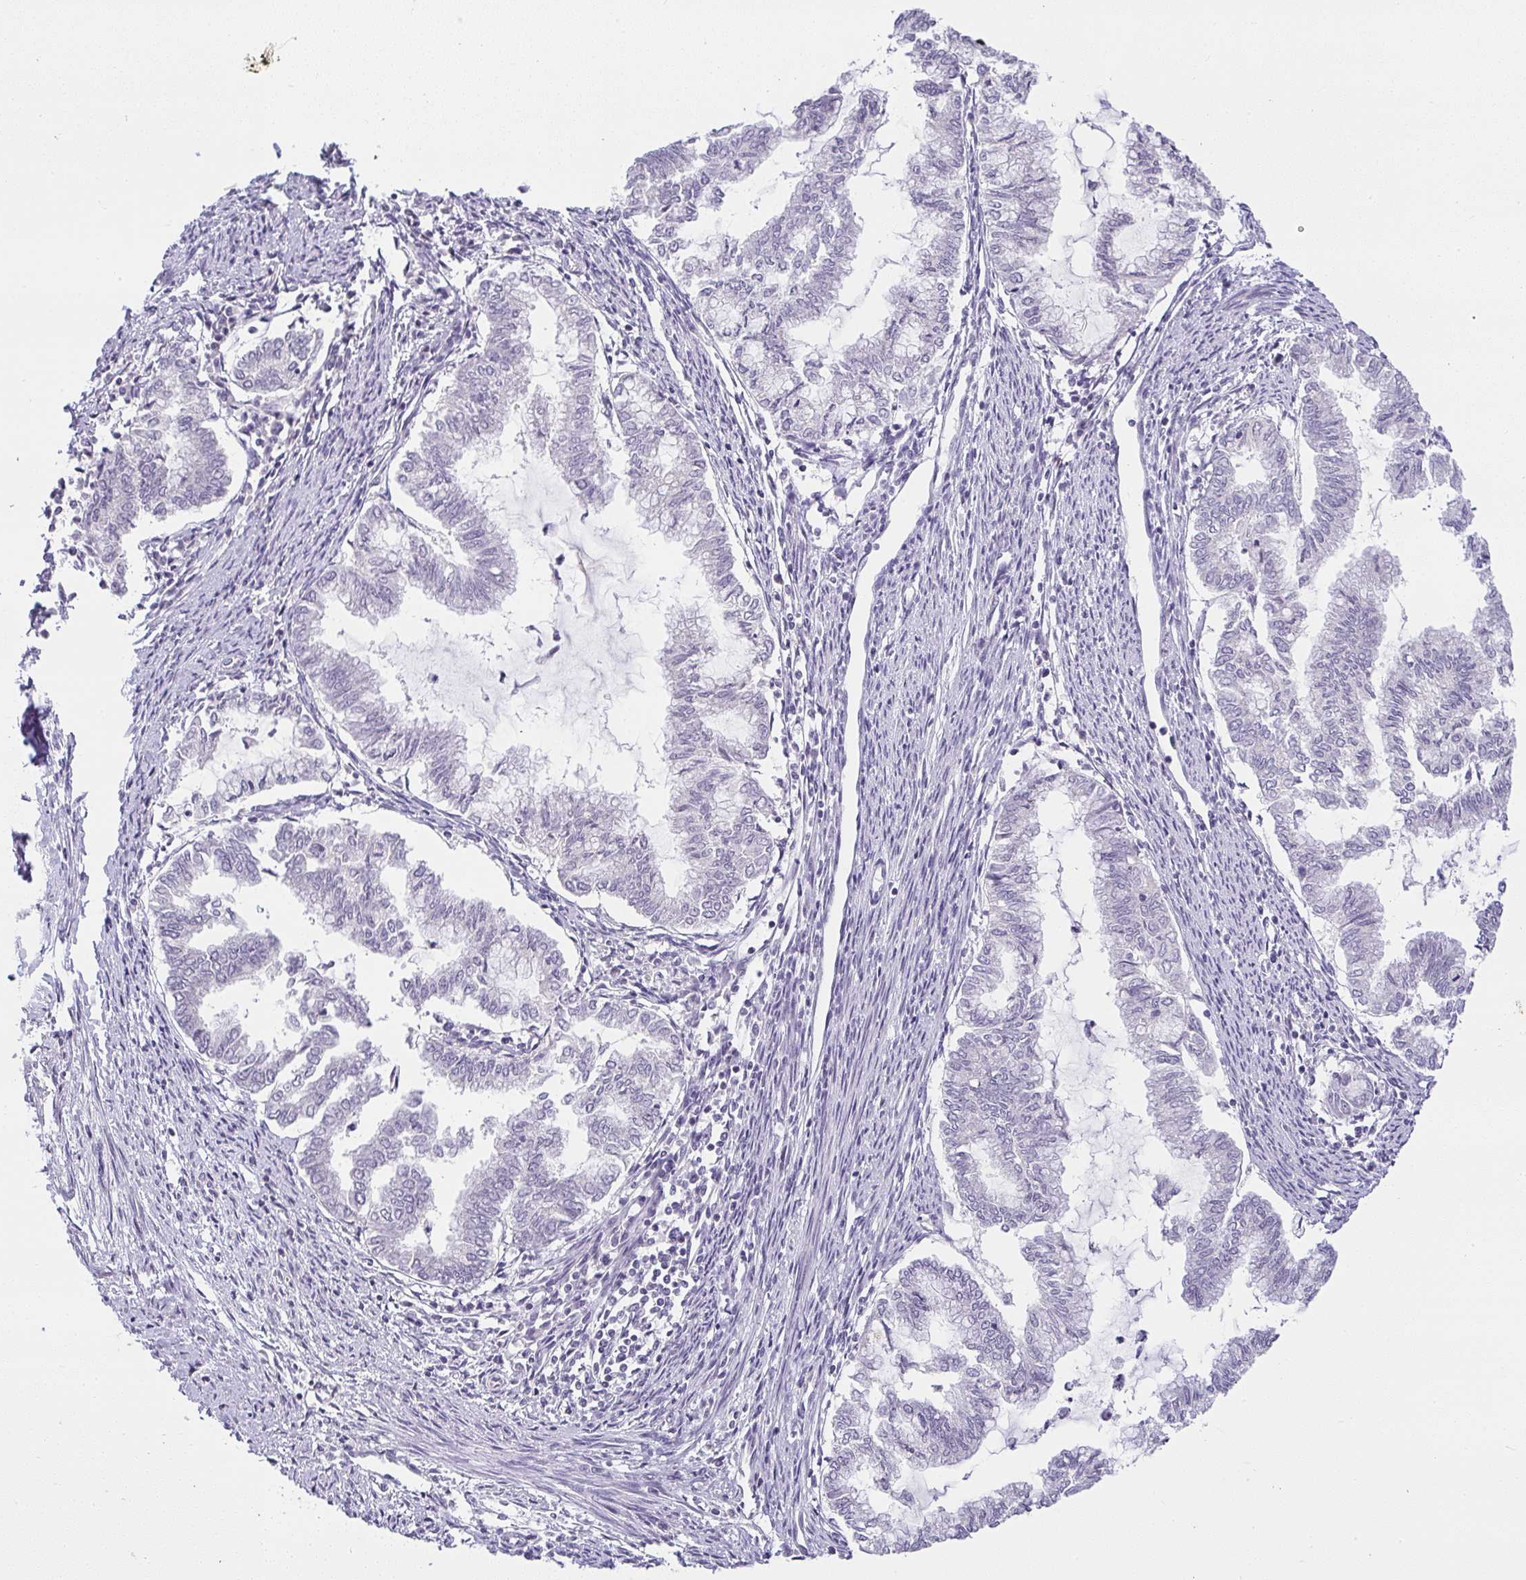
{"staining": {"intensity": "negative", "quantity": "none", "location": "none"}, "tissue": "endometrial cancer", "cell_type": "Tumor cells", "image_type": "cancer", "snomed": [{"axis": "morphology", "description": "Adenocarcinoma, NOS"}, {"axis": "topography", "description": "Endometrium"}], "caption": "This is an immunohistochemistry (IHC) histopathology image of human endometrial cancer (adenocarcinoma). There is no positivity in tumor cells.", "gene": "CACNA1S", "patient": {"sex": "female", "age": 79}}